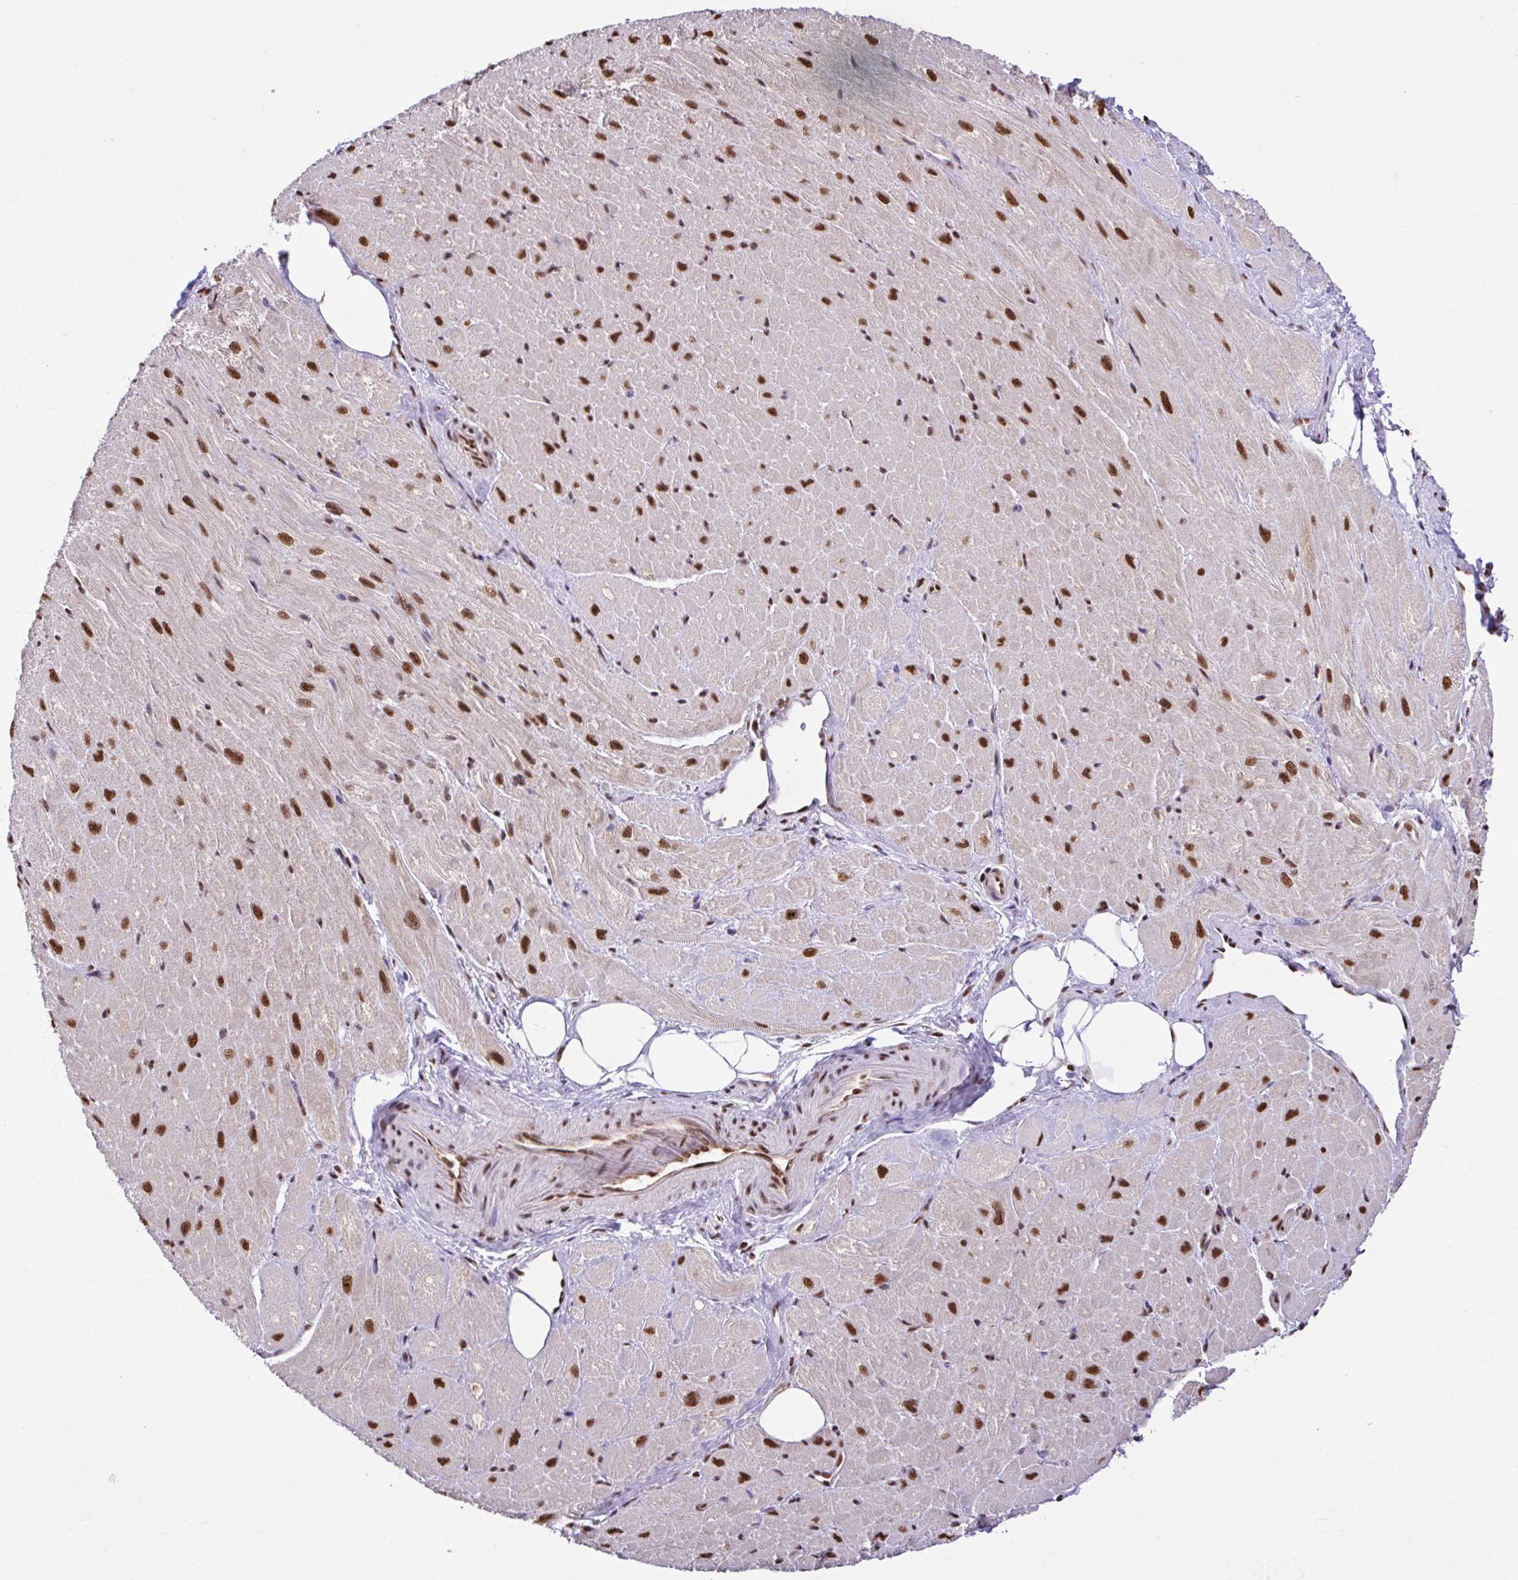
{"staining": {"intensity": "strong", "quantity": ">75%", "location": "cytoplasmic/membranous,nuclear"}, "tissue": "heart muscle", "cell_type": "Cardiomyocytes", "image_type": "normal", "snomed": [{"axis": "morphology", "description": "Normal tissue, NOS"}, {"axis": "topography", "description": "Heart"}], "caption": "The image demonstrates staining of unremarkable heart muscle, revealing strong cytoplasmic/membranous,nuclear protein positivity (brown color) within cardiomyocytes.", "gene": "ABCA9", "patient": {"sex": "male", "age": 62}}